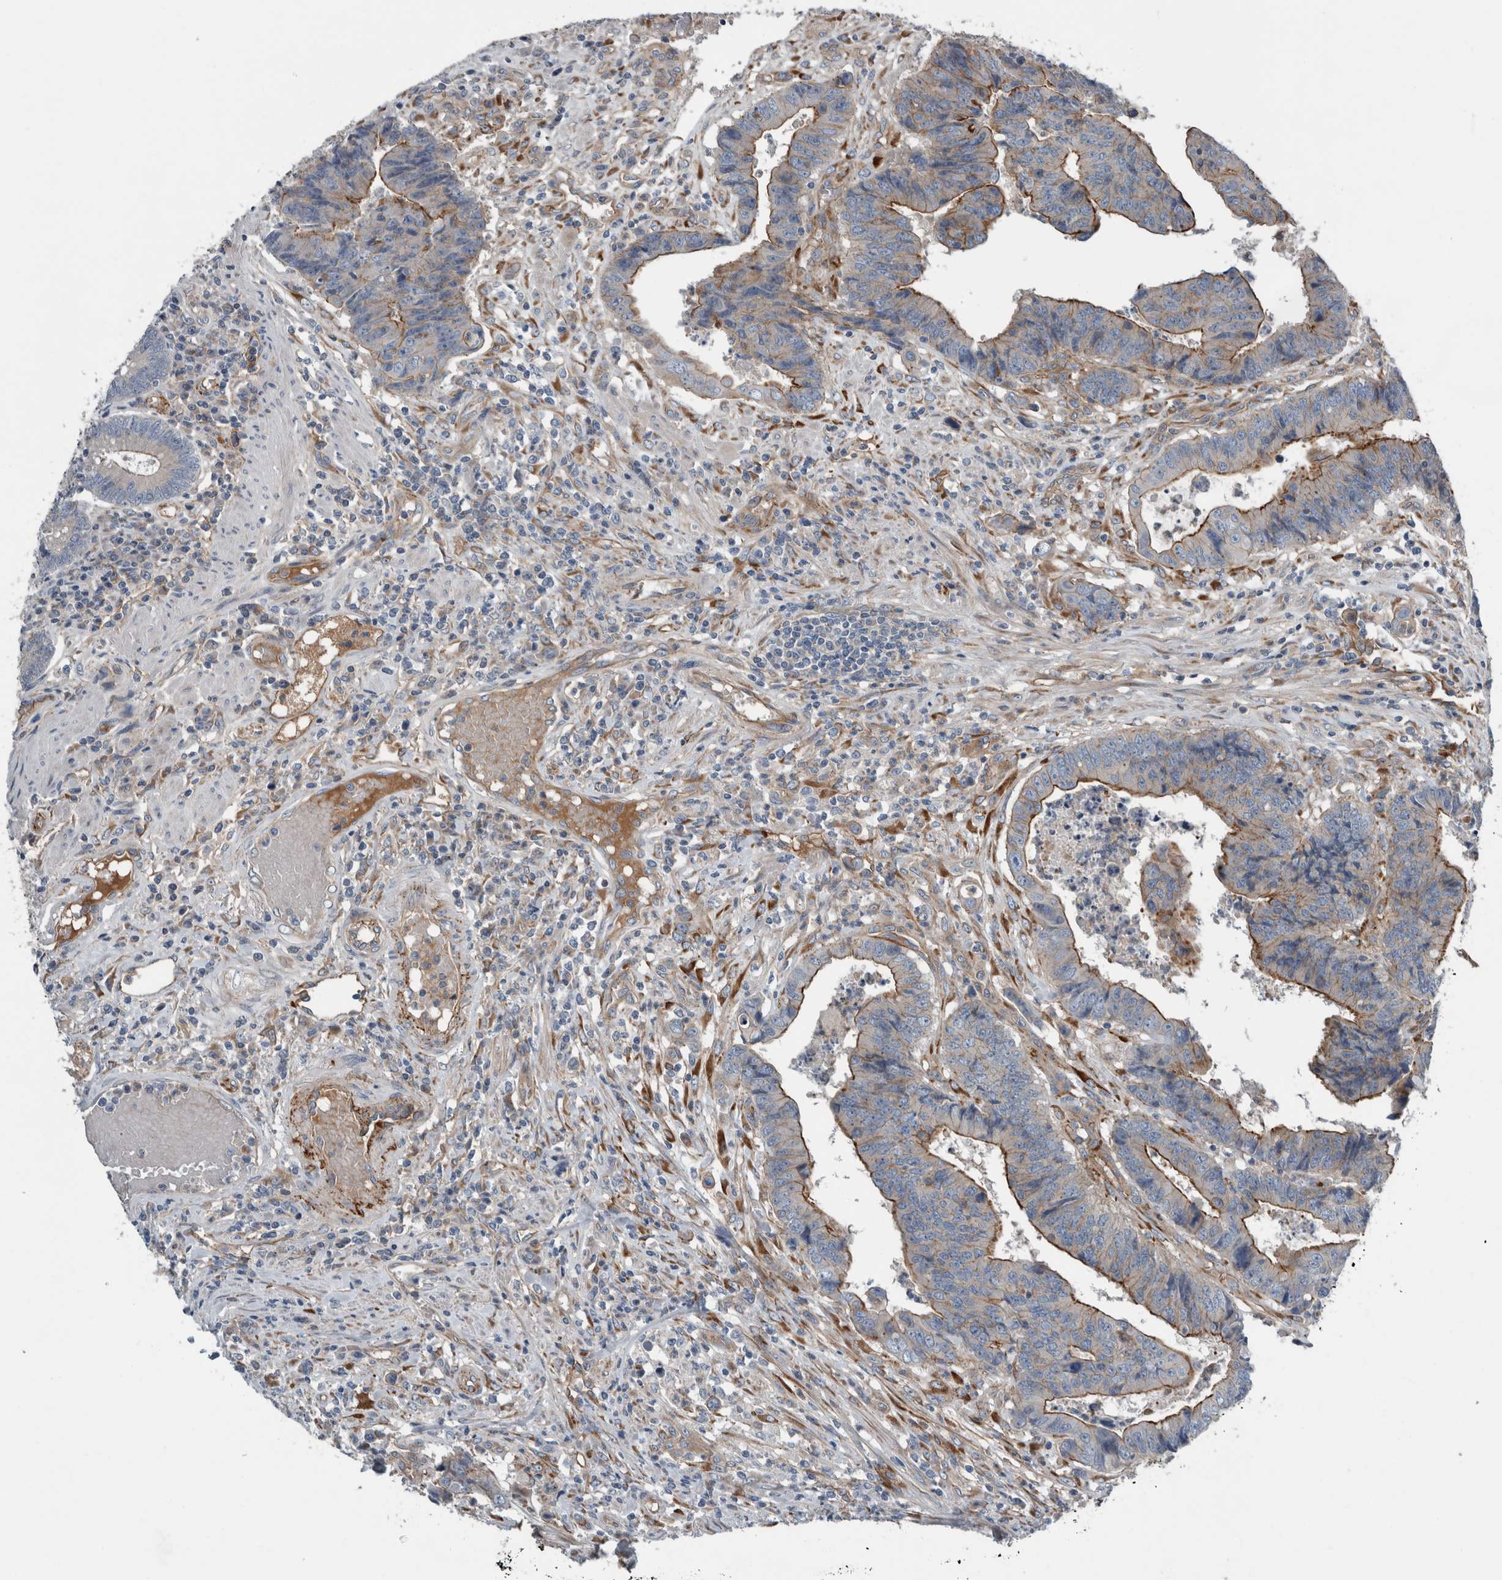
{"staining": {"intensity": "strong", "quantity": "25%-75%", "location": "cytoplasmic/membranous"}, "tissue": "colorectal cancer", "cell_type": "Tumor cells", "image_type": "cancer", "snomed": [{"axis": "morphology", "description": "Adenocarcinoma, NOS"}, {"axis": "topography", "description": "Rectum"}], "caption": "Protein staining reveals strong cytoplasmic/membranous staining in about 25%-75% of tumor cells in colorectal cancer (adenocarcinoma).", "gene": "GLT8D2", "patient": {"sex": "male", "age": 84}}